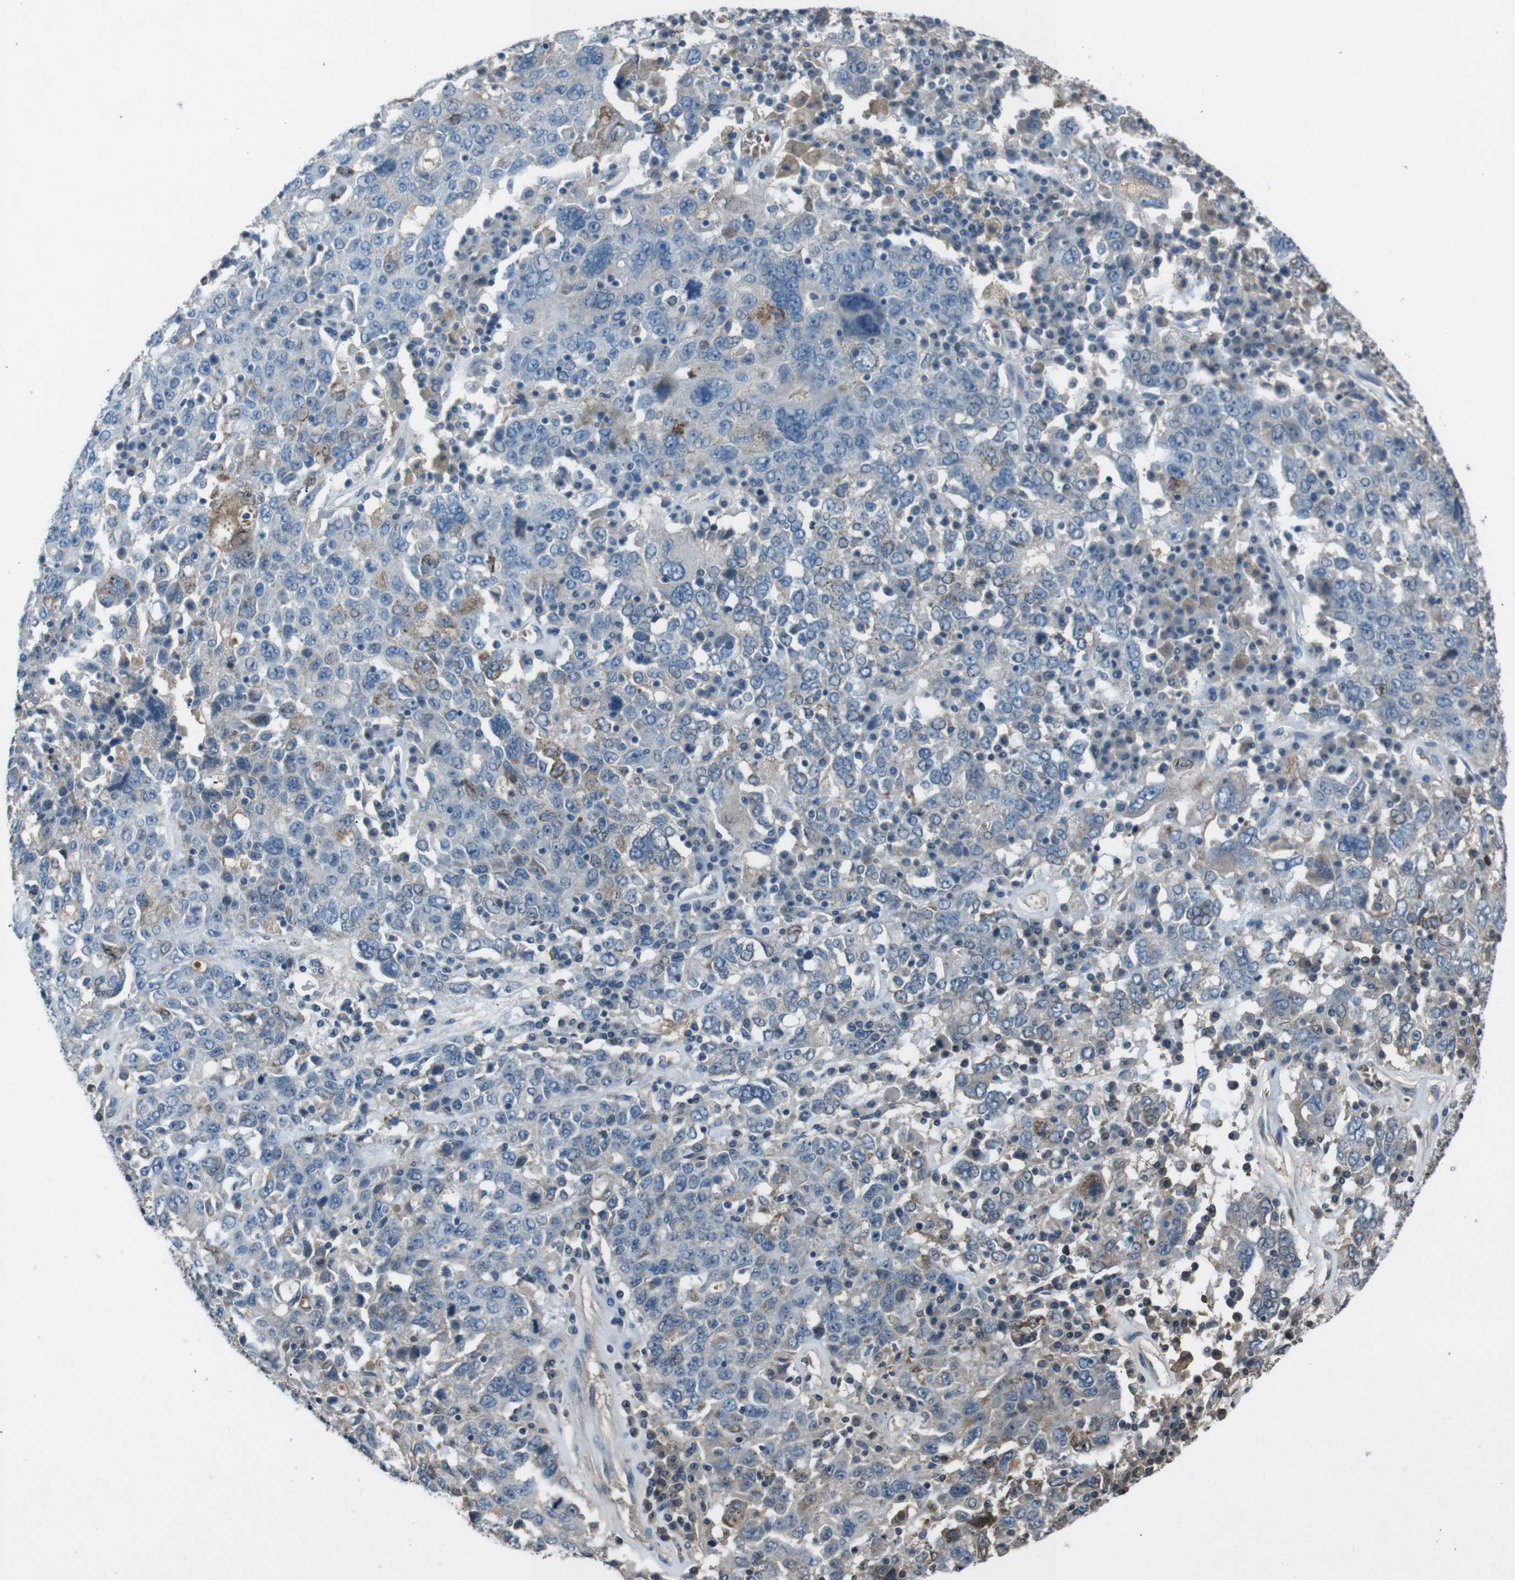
{"staining": {"intensity": "moderate", "quantity": "<25%", "location": "cytoplasmic/membranous"}, "tissue": "ovarian cancer", "cell_type": "Tumor cells", "image_type": "cancer", "snomed": [{"axis": "morphology", "description": "Carcinoma, endometroid"}, {"axis": "topography", "description": "Ovary"}], "caption": "Ovarian cancer (endometroid carcinoma) stained with a protein marker shows moderate staining in tumor cells.", "gene": "UGT1A6", "patient": {"sex": "female", "age": 62}}